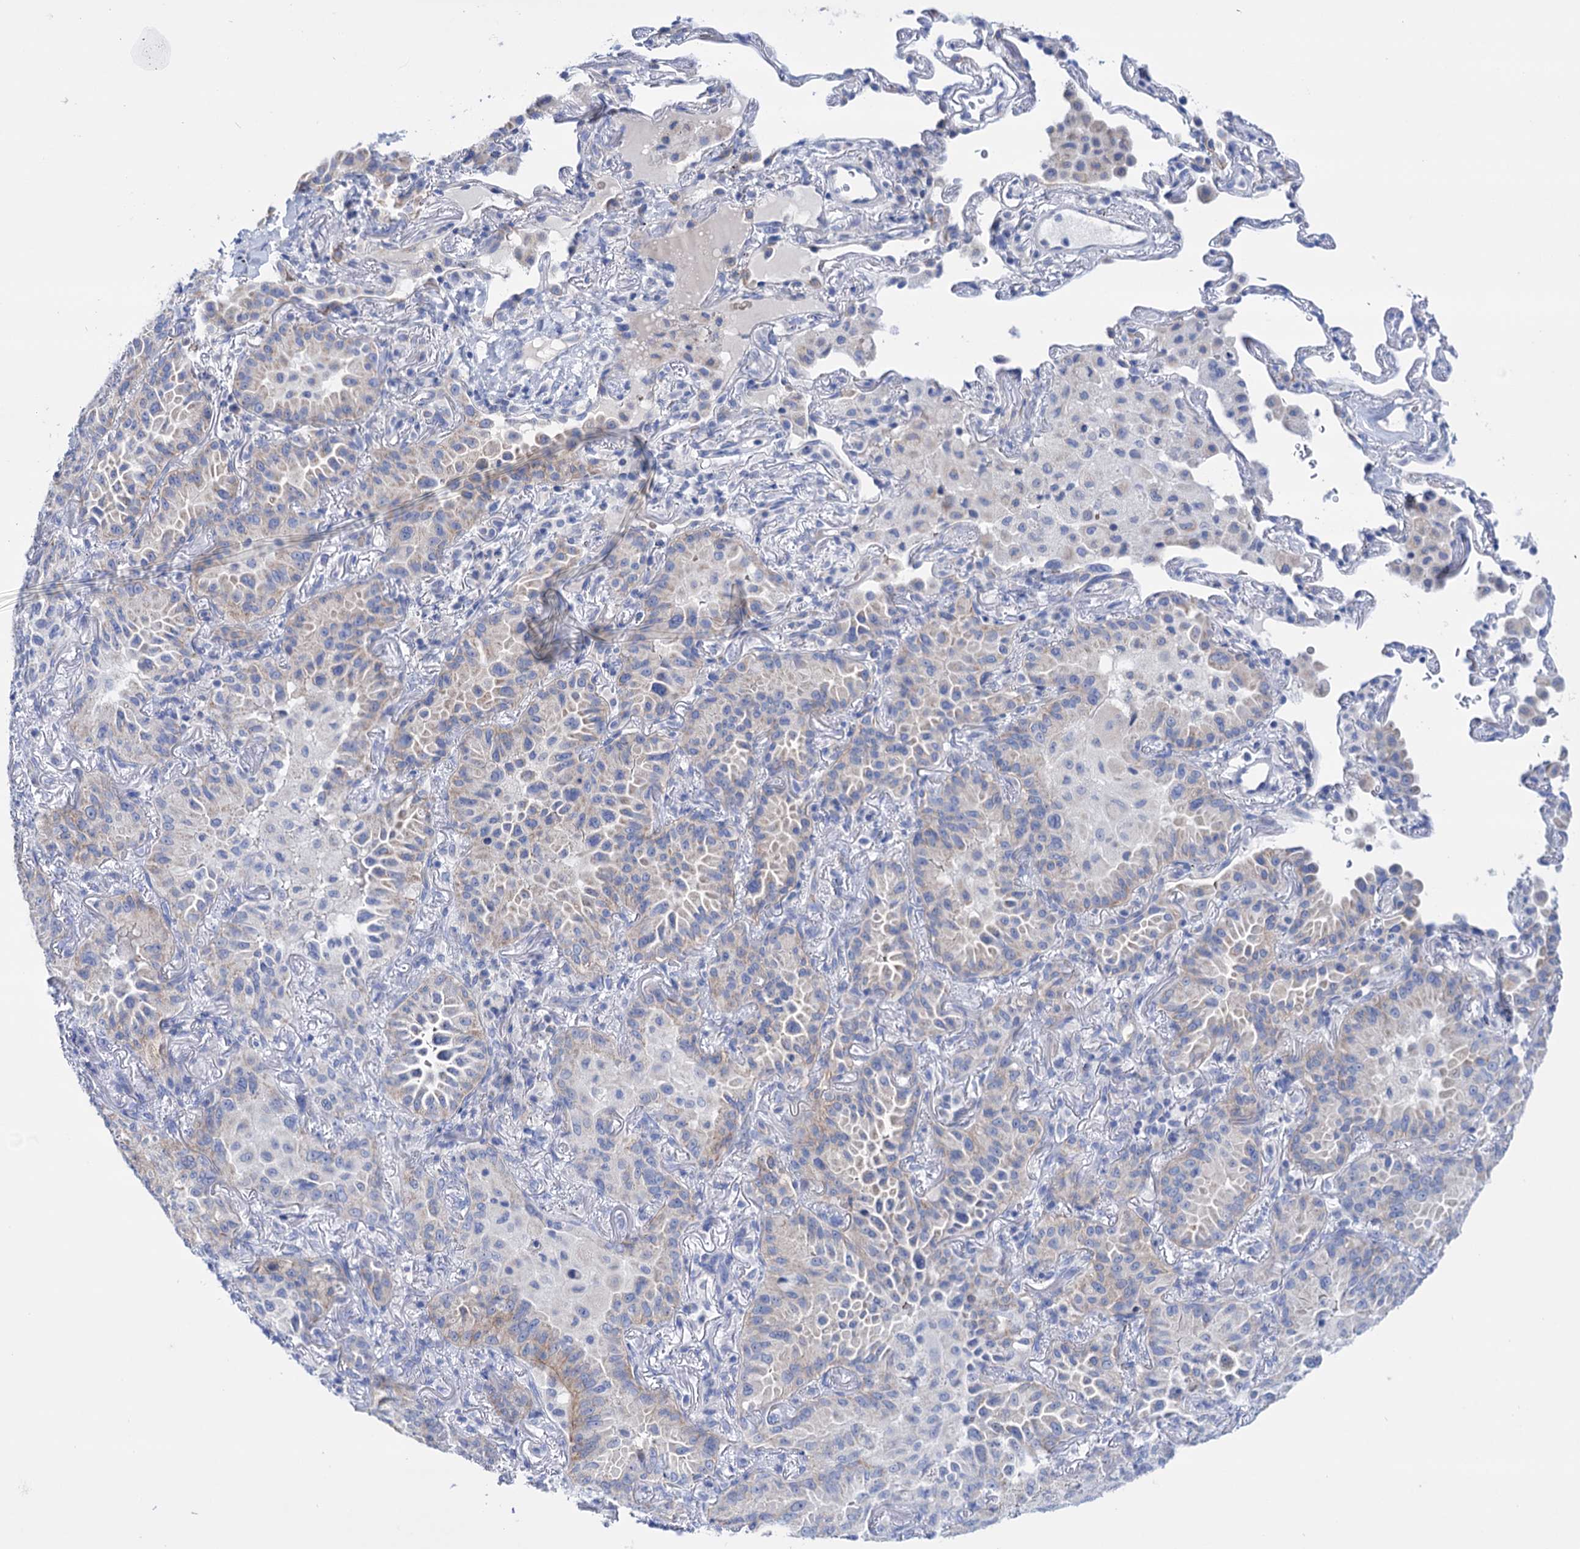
{"staining": {"intensity": "weak", "quantity": "<25%", "location": "cytoplasmic/membranous"}, "tissue": "lung cancer", "cell_type": "Tumor cells", "image_type": "cancer", "snomed": [{"axis": "morphology", "description": "Adenocarcinoma, NOS"}, {"axis": "topography", "description": "Lung"}], "caption": "Immunohistochemistry (IHC) of lung adenocarcinoma reveals no positivity in tumor cells.", "gene": "YARS2", "patient": {"sex": "female", "age": 69}}